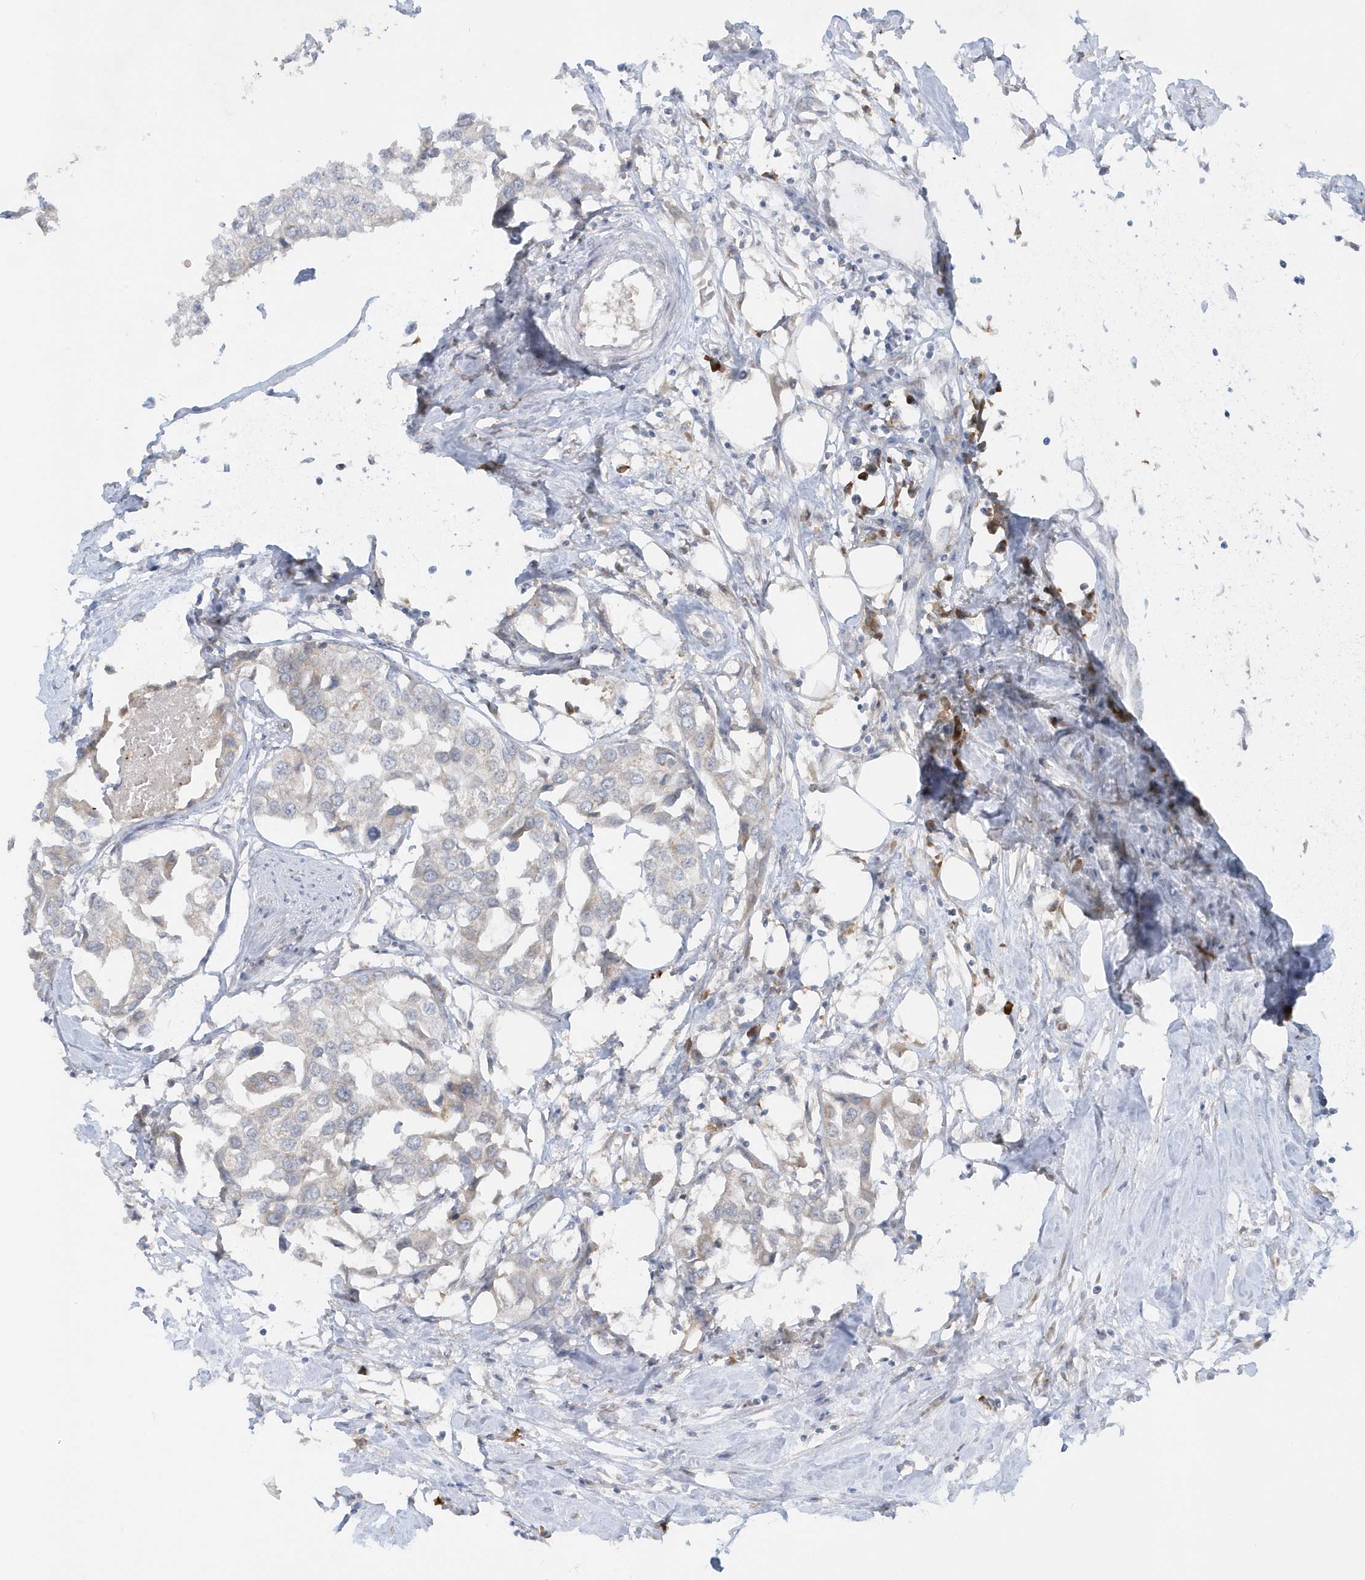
{"staining": {"intensity": "negative", "quantity": "none", "location": "none"}, "tissue": "urothelial cancer", "cell_type": "Tumor cells", "image_type": "cancer", "snomed": [{"axis": "morphology", "description": "Urothelial carcinoma, High grade"}, {"axis": "topography", "description": "Urinary bladder"}], "caption": "Immunohistochemical staining of human high-grade urothelial carcinoma exhibits no significant positivity in tumor cells.", "gene": "RPP40", "patient": {"sex": "male", "age": 64}}